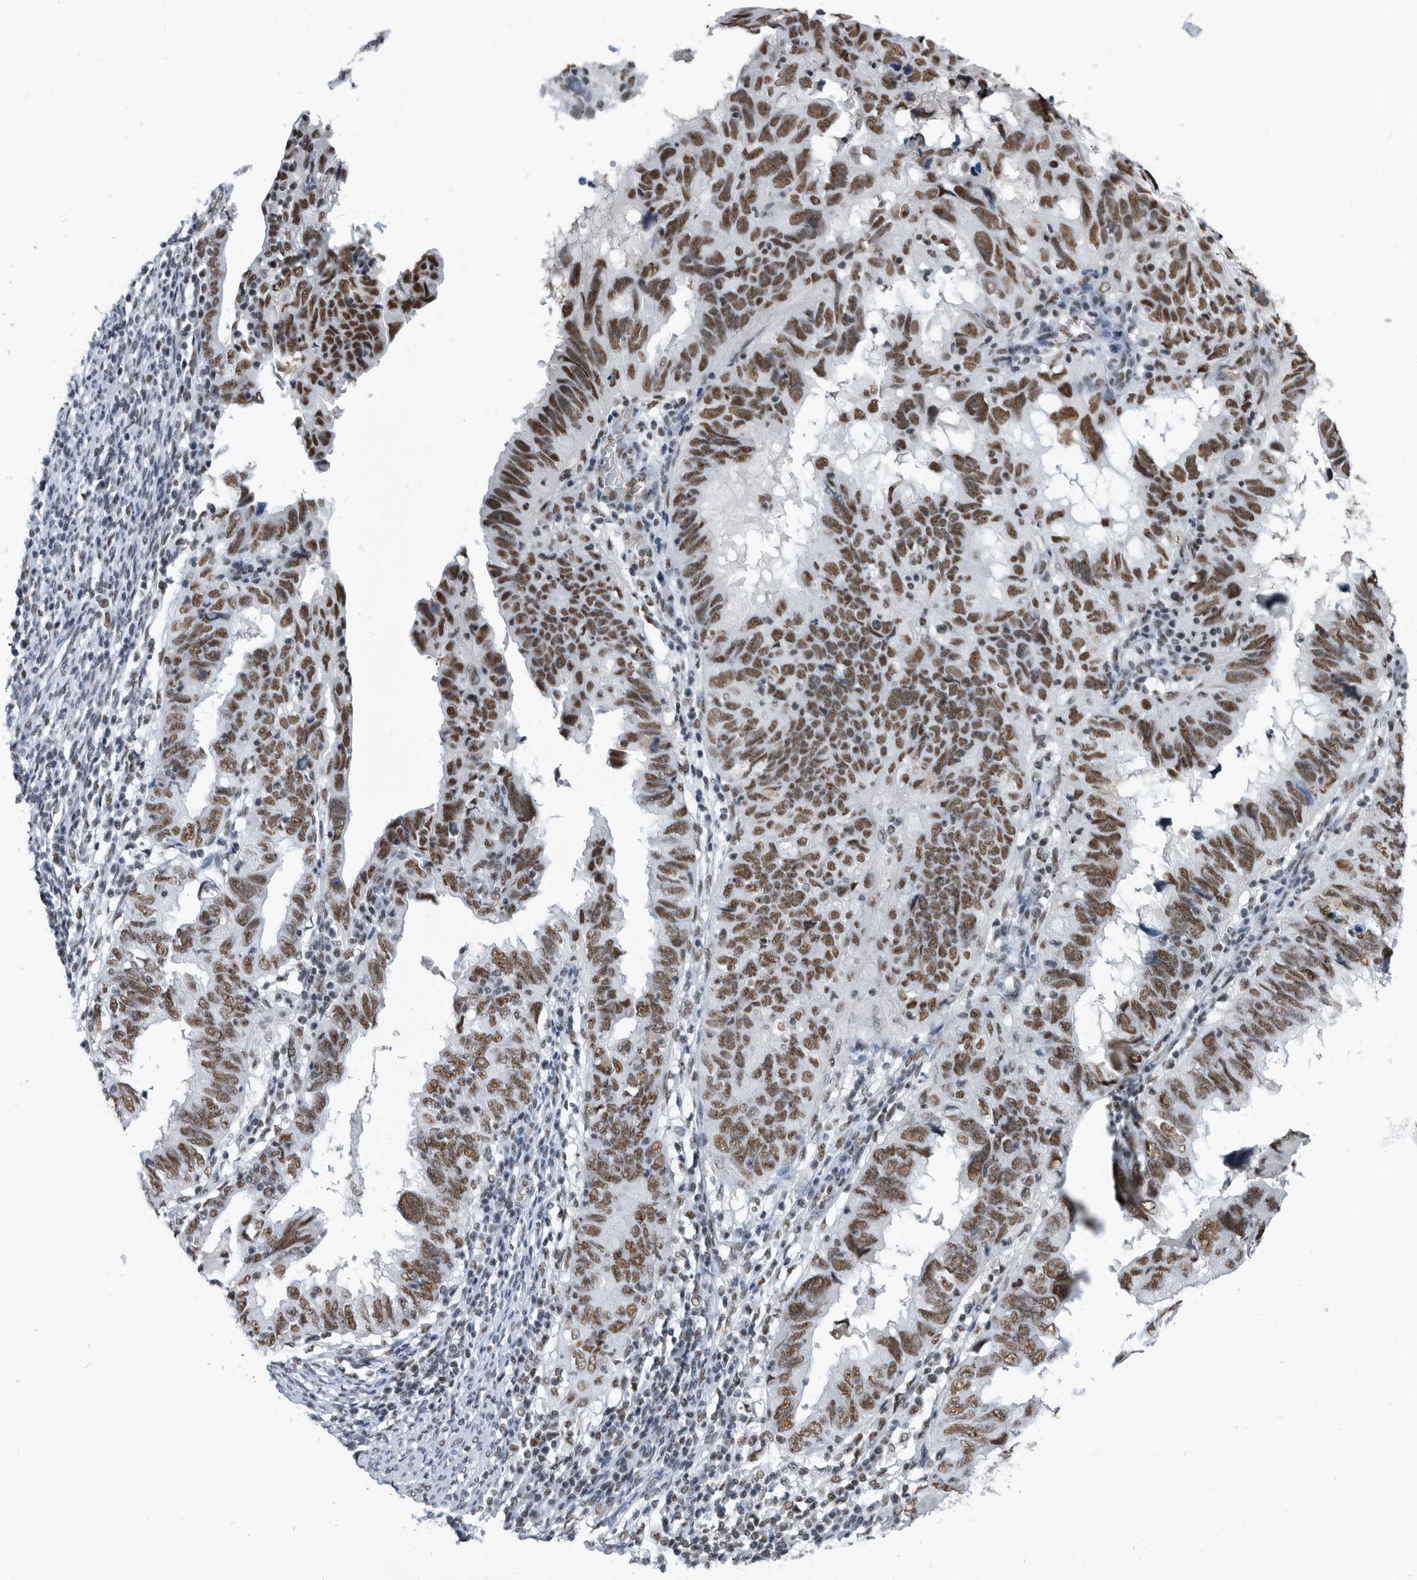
{"staining": {"intensity": "moderate", "quantity": ">75%", "location": "nuclear"}, "tissue": "endometrial cancer", "cell_type": "Tumor cells", "image_type": "cancer", "snomed": [{"axis": "morphology", "description": "Adenocarcinoma, NOS"}, {"axis": "topography", "description": "Uterus"}], "caption": "High-power microscopy captured an immunohistochemistry (IHC) micrograph of adenocarcinoma (endometrial), revealing moderate nuclear staining in about >75% of tumor cells.", "gene": "SF3A1", "patient": {"sex": "female", "age": 77}}